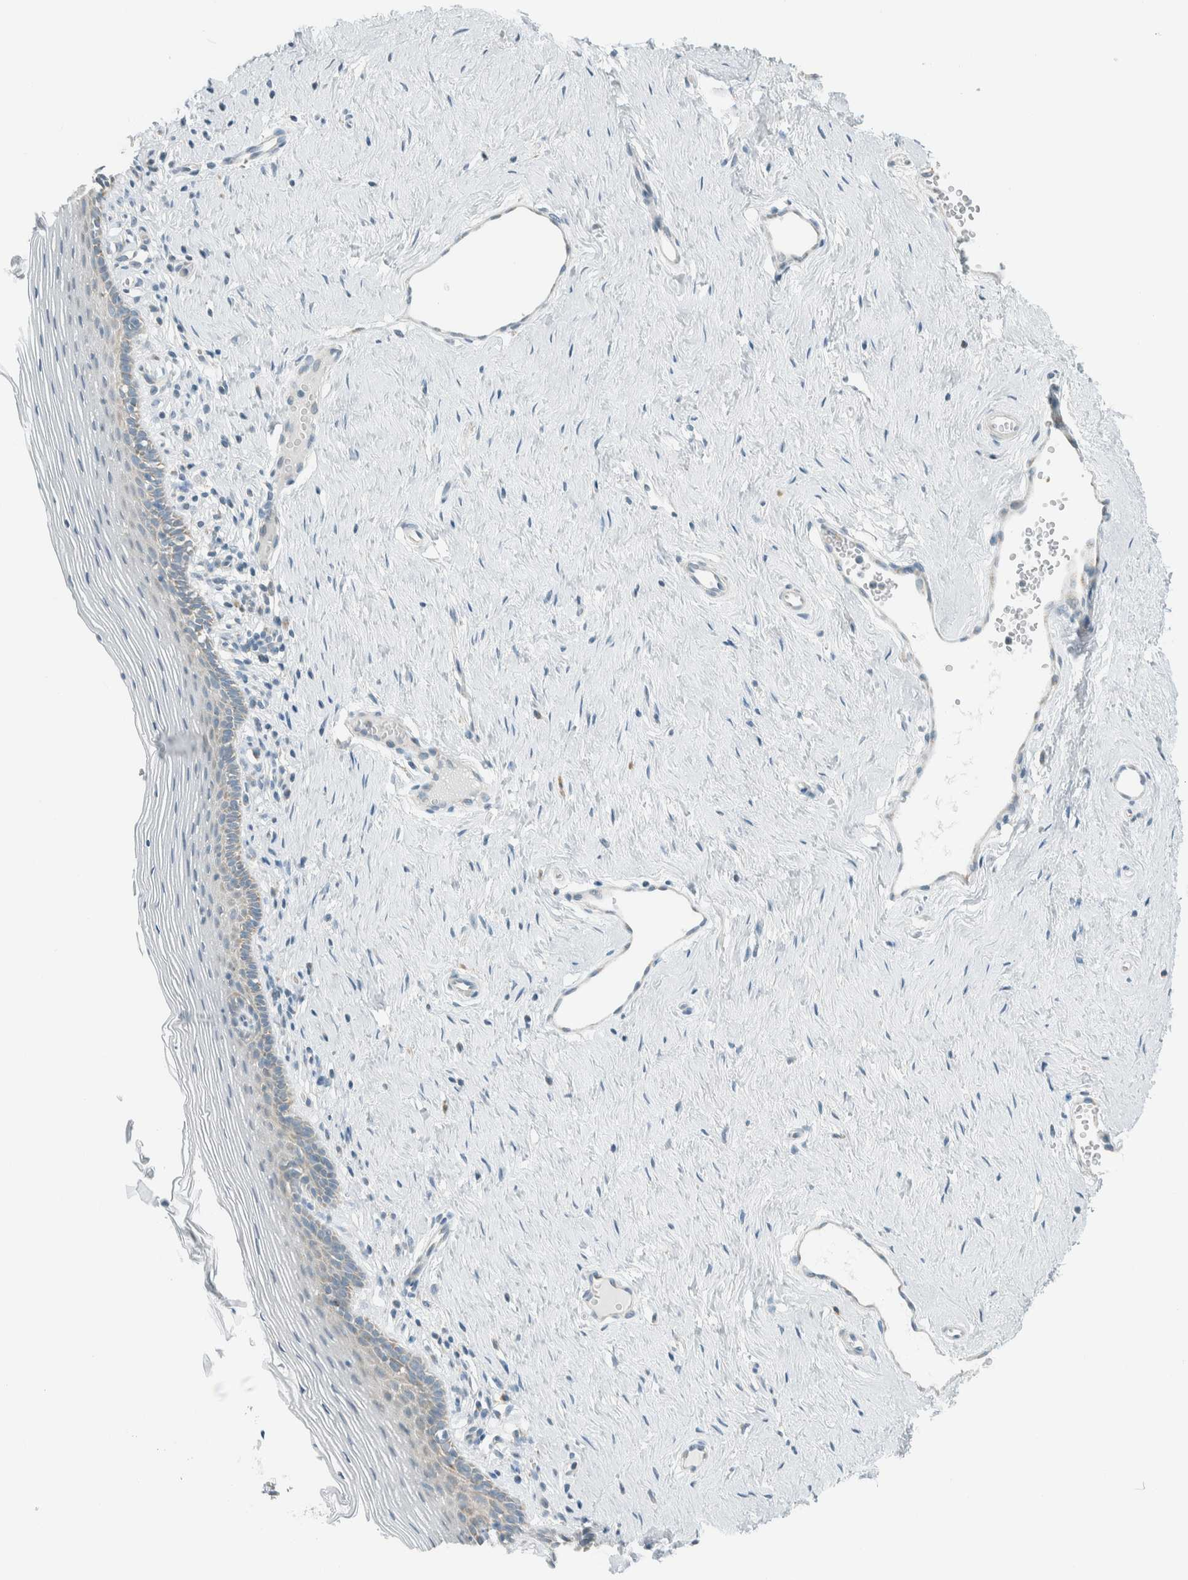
{"staining": {"intensity": "weak", "quantity": "<25%", "location": "cytoplasmic/membranous"}, "tissue": "vagina", "cell_type": "Squamous epithelial cells", "image_type": "normal", "snomed": [{"axis": "morphology", "description": "Normal tissue, NOS"}, {"axis": "topography", "description": "Vagina"}], "caption": "Human vagina stained for a protein using immunohistochemistry shows no positivity in squamous epithelial cells.", "gene": "AARSD1", "patient": {"sex": "female", "age": 32}}